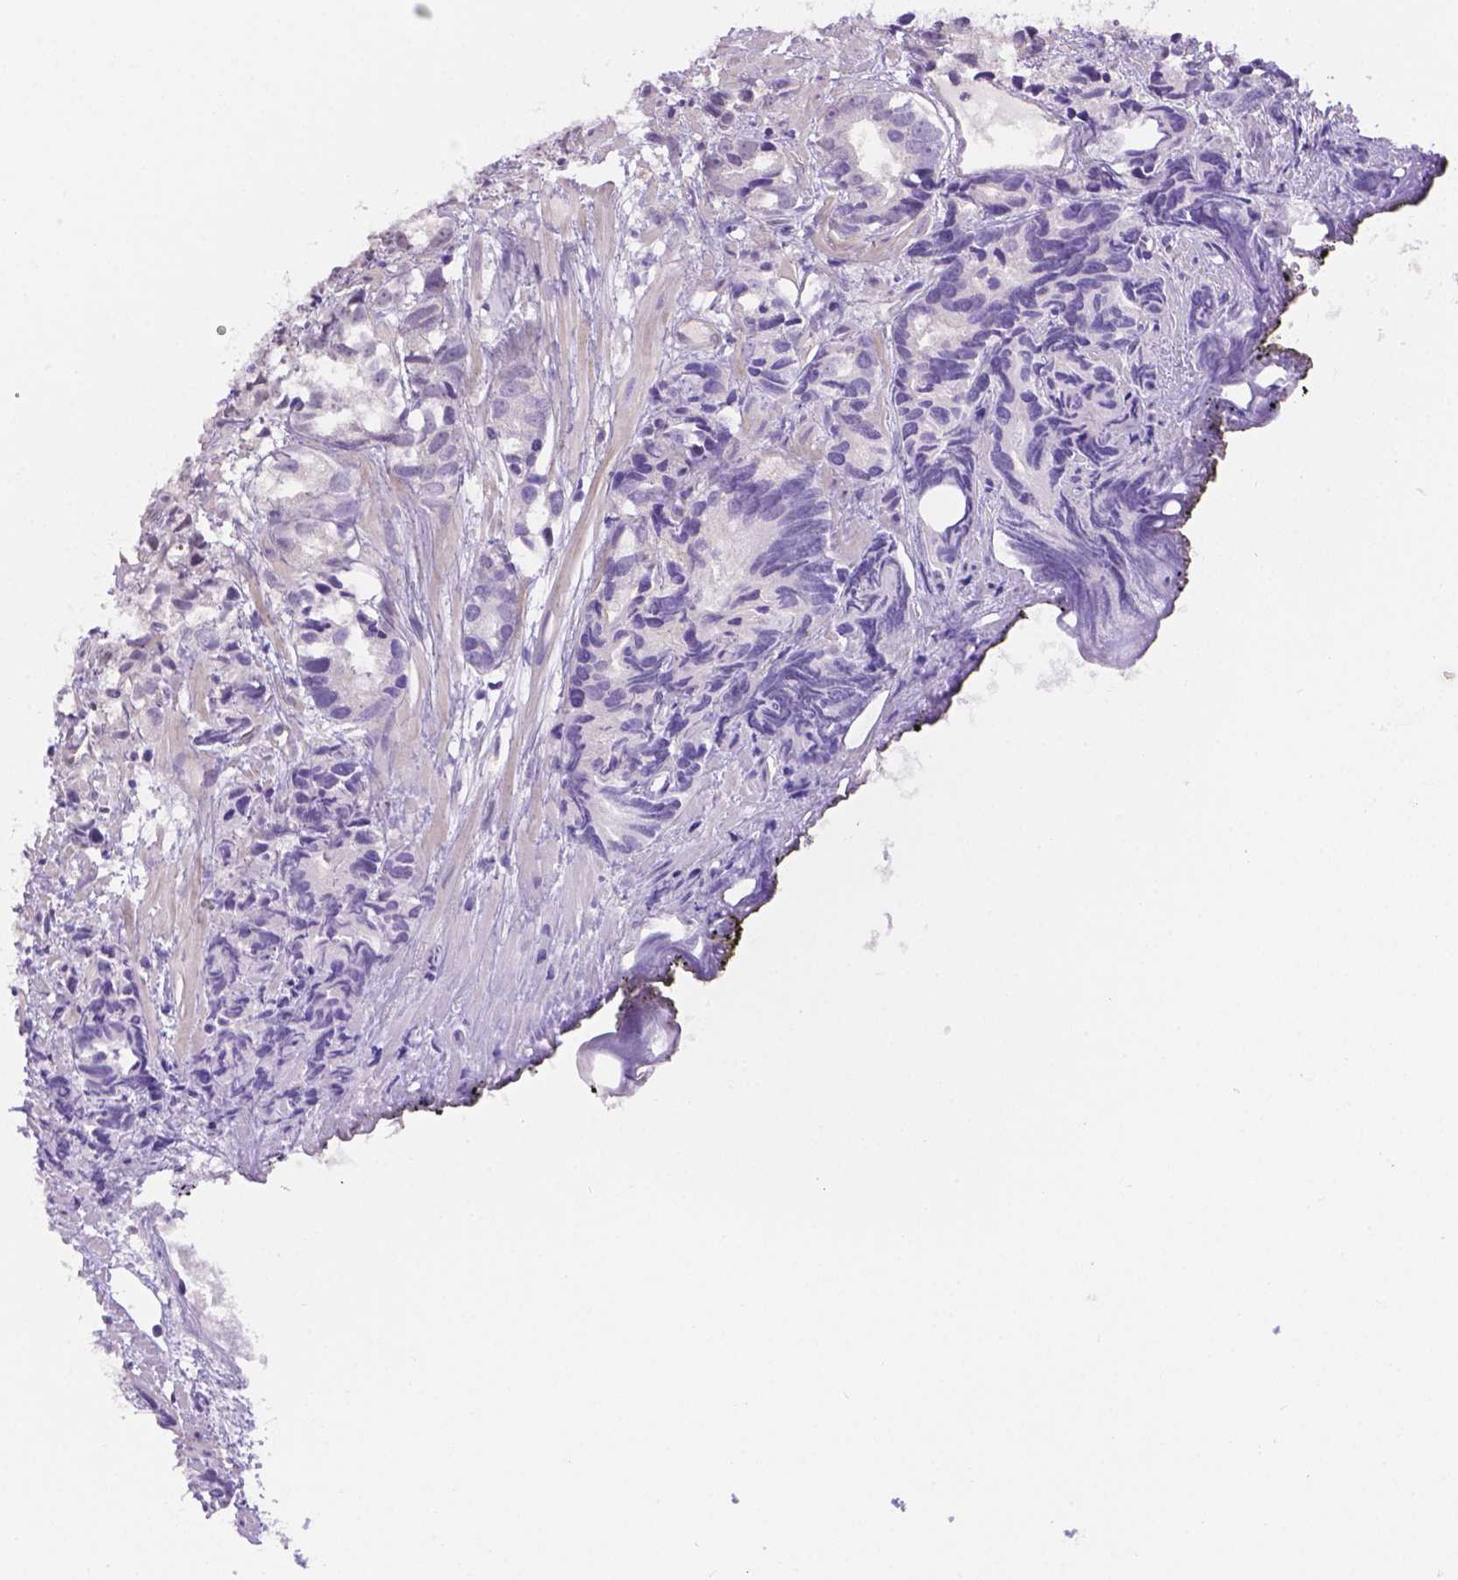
{"staining": {"intensity": "negative", "quantity": "none", "location": "none"}, "tissue": "prostate cancer", "cell_type": "Tumor cells", "image_type": "cancer", "snomed": [{"axis": "morphology", "description": "Adenocarcinoma, High grade"}, {"axis": "topography", "description": "Prostate"}], "caption": "A high-resolution histopathology image shows IHC staining of prostate cancer (adenocarcinoma (high-grade)), which demonstrates no significant staining in tumor cells.", "gene": "NXPE2", "patient": {"sex": "male", "age": 79}}